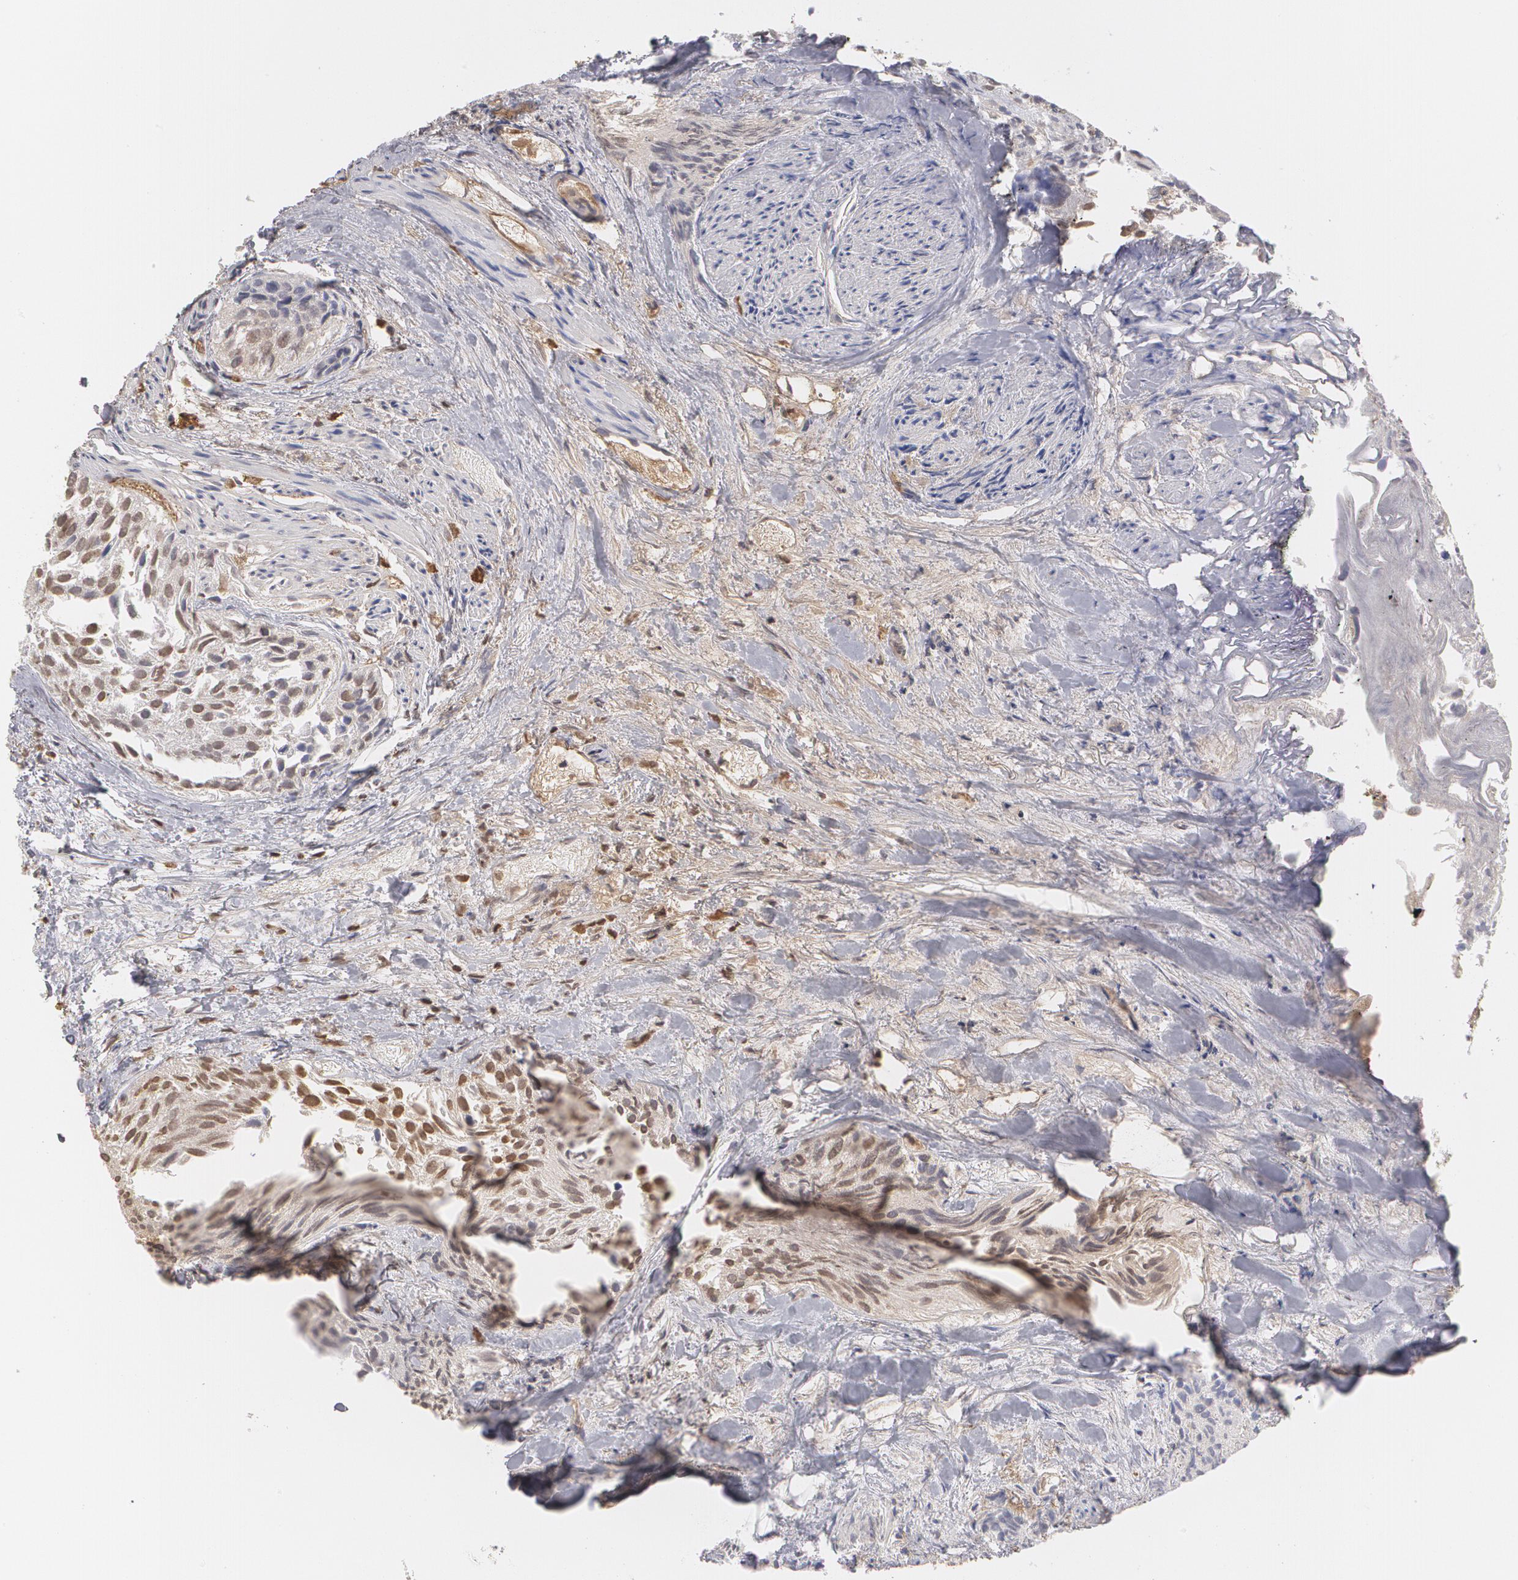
{"staining": {"intensity": "weak", "quantity": "25%-75%", "location": "nuclear"}, "tissue": "urothelial cancer", "cell_type": "Tumor cells", "image_type": "cancer", "snomed": [{"axis": "morphology", "description": "Urothelial carcinoma, High grade"}, {"axis": "topography", "description": "Urinary bladder"}], "caption": "IHC (DAB (3,3'-diaminobenzidine)) staining of human high-grade urothelial carcinoma exhibits weak nuclear protein expression in approximately 25%-75% of tumor cells.", "gene": "SERPINA1", "patient": {"sex": "female", "age": 78}}